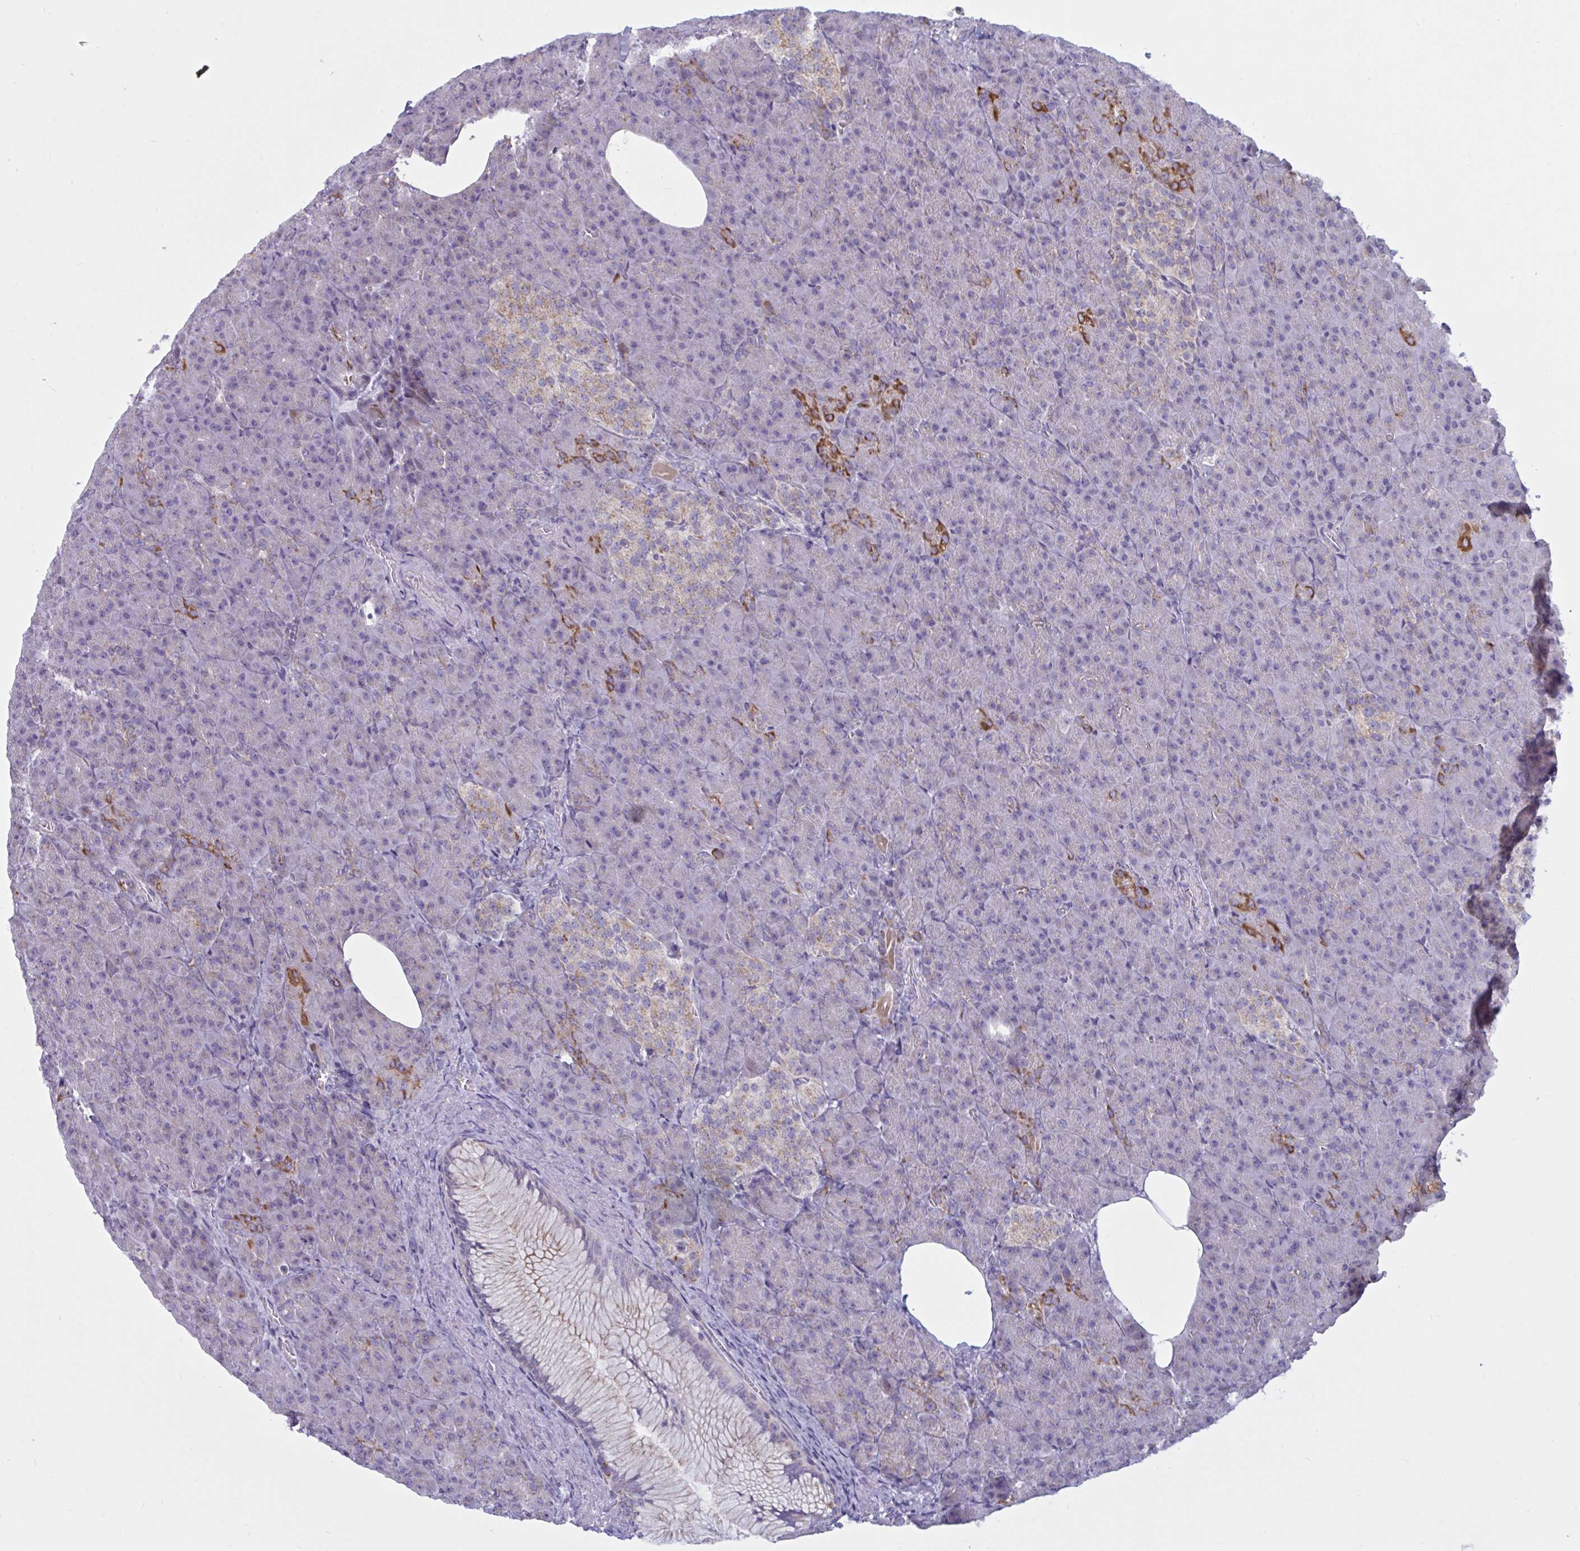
{"staining": {"intensity": "strong", "quantity": "<25%", "location": "cytoplasmic/membranous"}, "tissue": "pancreas", "cell_type": "Exocrine glandular cells", "image_type": "normal", "snomed": [{"axis": "morphology", "description": "Normal tissue, NOS"}, {"axis": "topography", "description": "Pancreas"}], "caption": "DAB immunohistochemical staining of normal human pancreas reveals strong cytoplasmic/membranous protein positivity in about <25% of exocrine glandular cells. The protein is stained brown, and the nuclei are stained in blue (DAB IHC with brightfield microscopy, high magnification).", "gene": "ATG9A", "patient": {"sex": "female", "age": 74}}